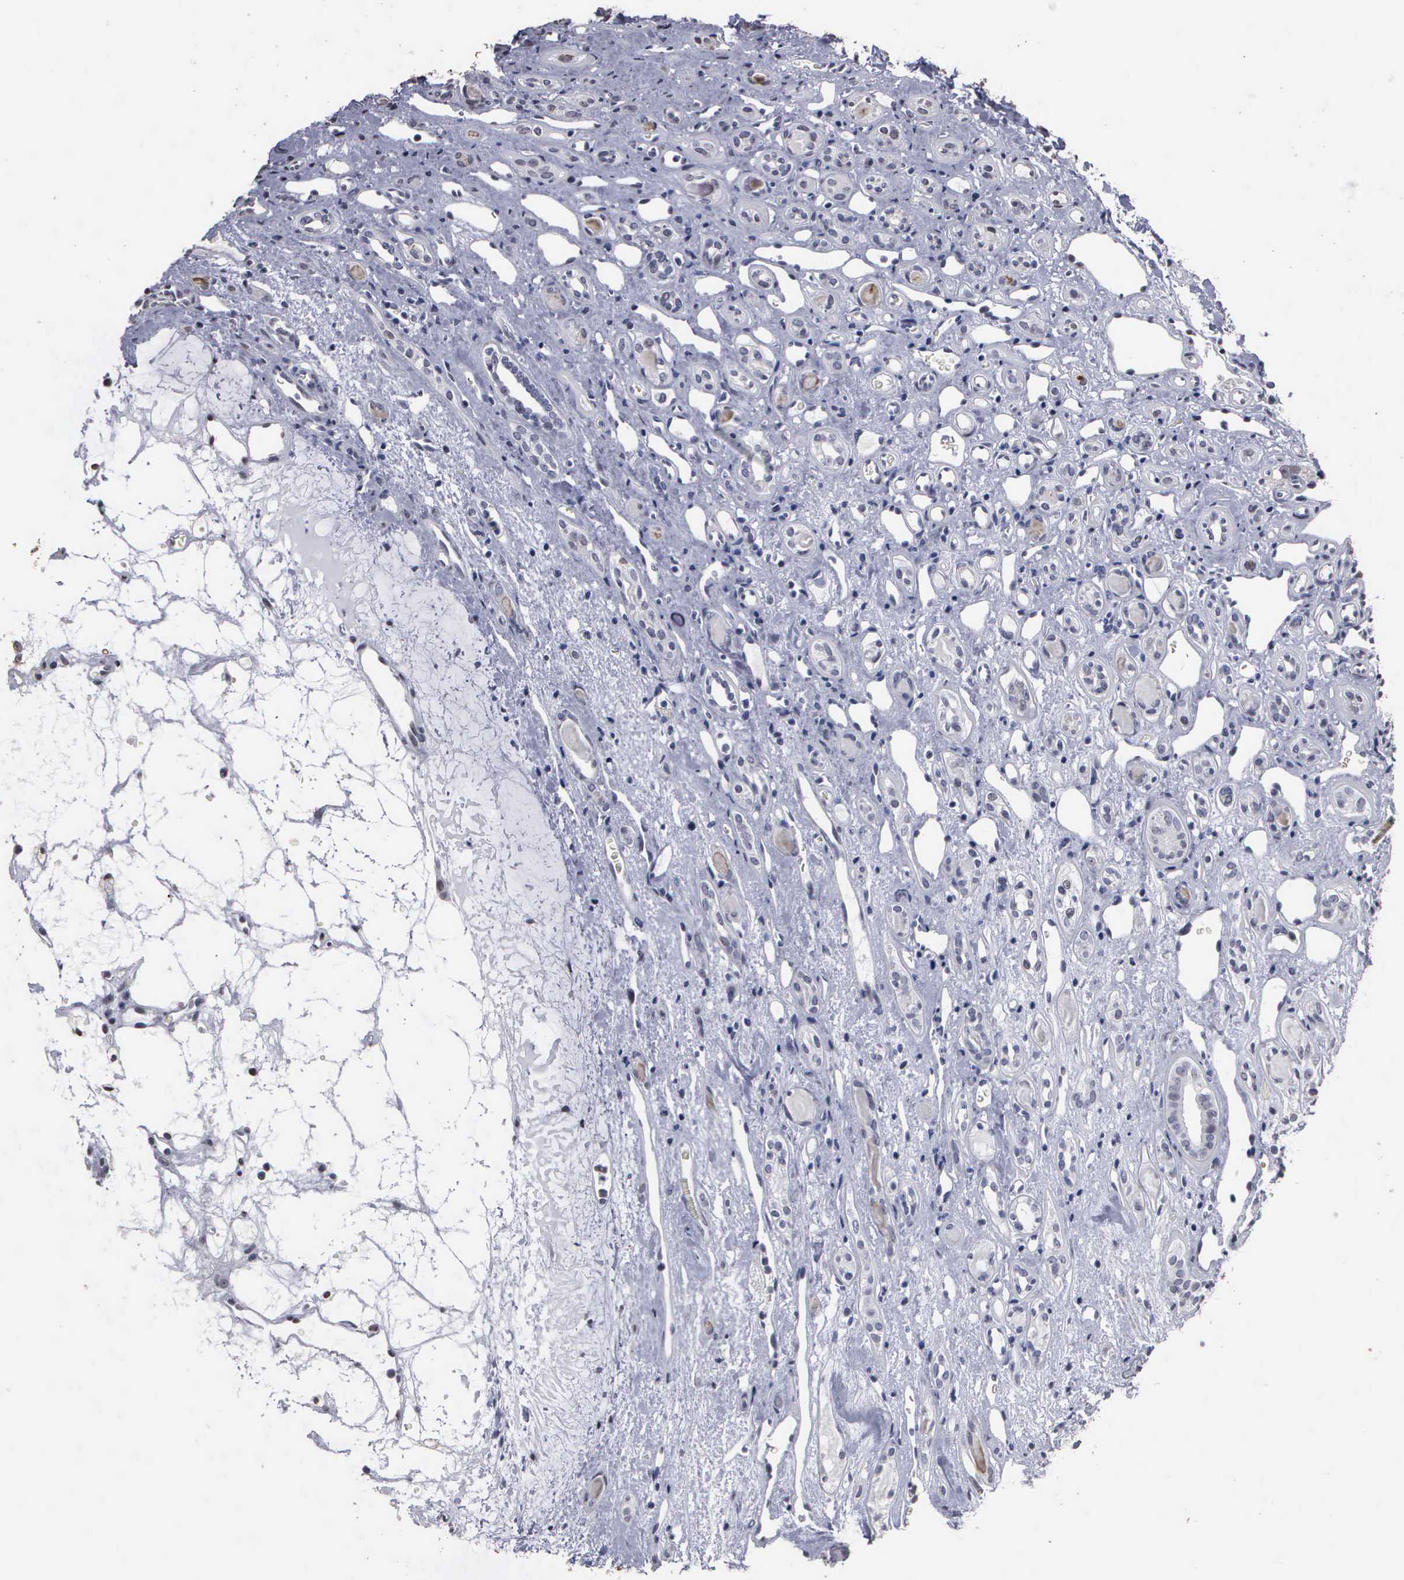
{"staining": {"intensity": "negative", "quantity": "none", "location": "none"}, "tissue": "renal cancer", "cell_type": "Tumor cells", "image_type": "cancer", "snomed": [{"axis": "morphology", "description": "Adenocarcinoma, NOS"}, {"axis": "topography", "description": "Kidney"}], "caption": "Image shows no significant protein staining in tumor cells of adenocarcinoma (renal).", "gene": "UPB1", "patient": {"sex": "female", "age": 60}}